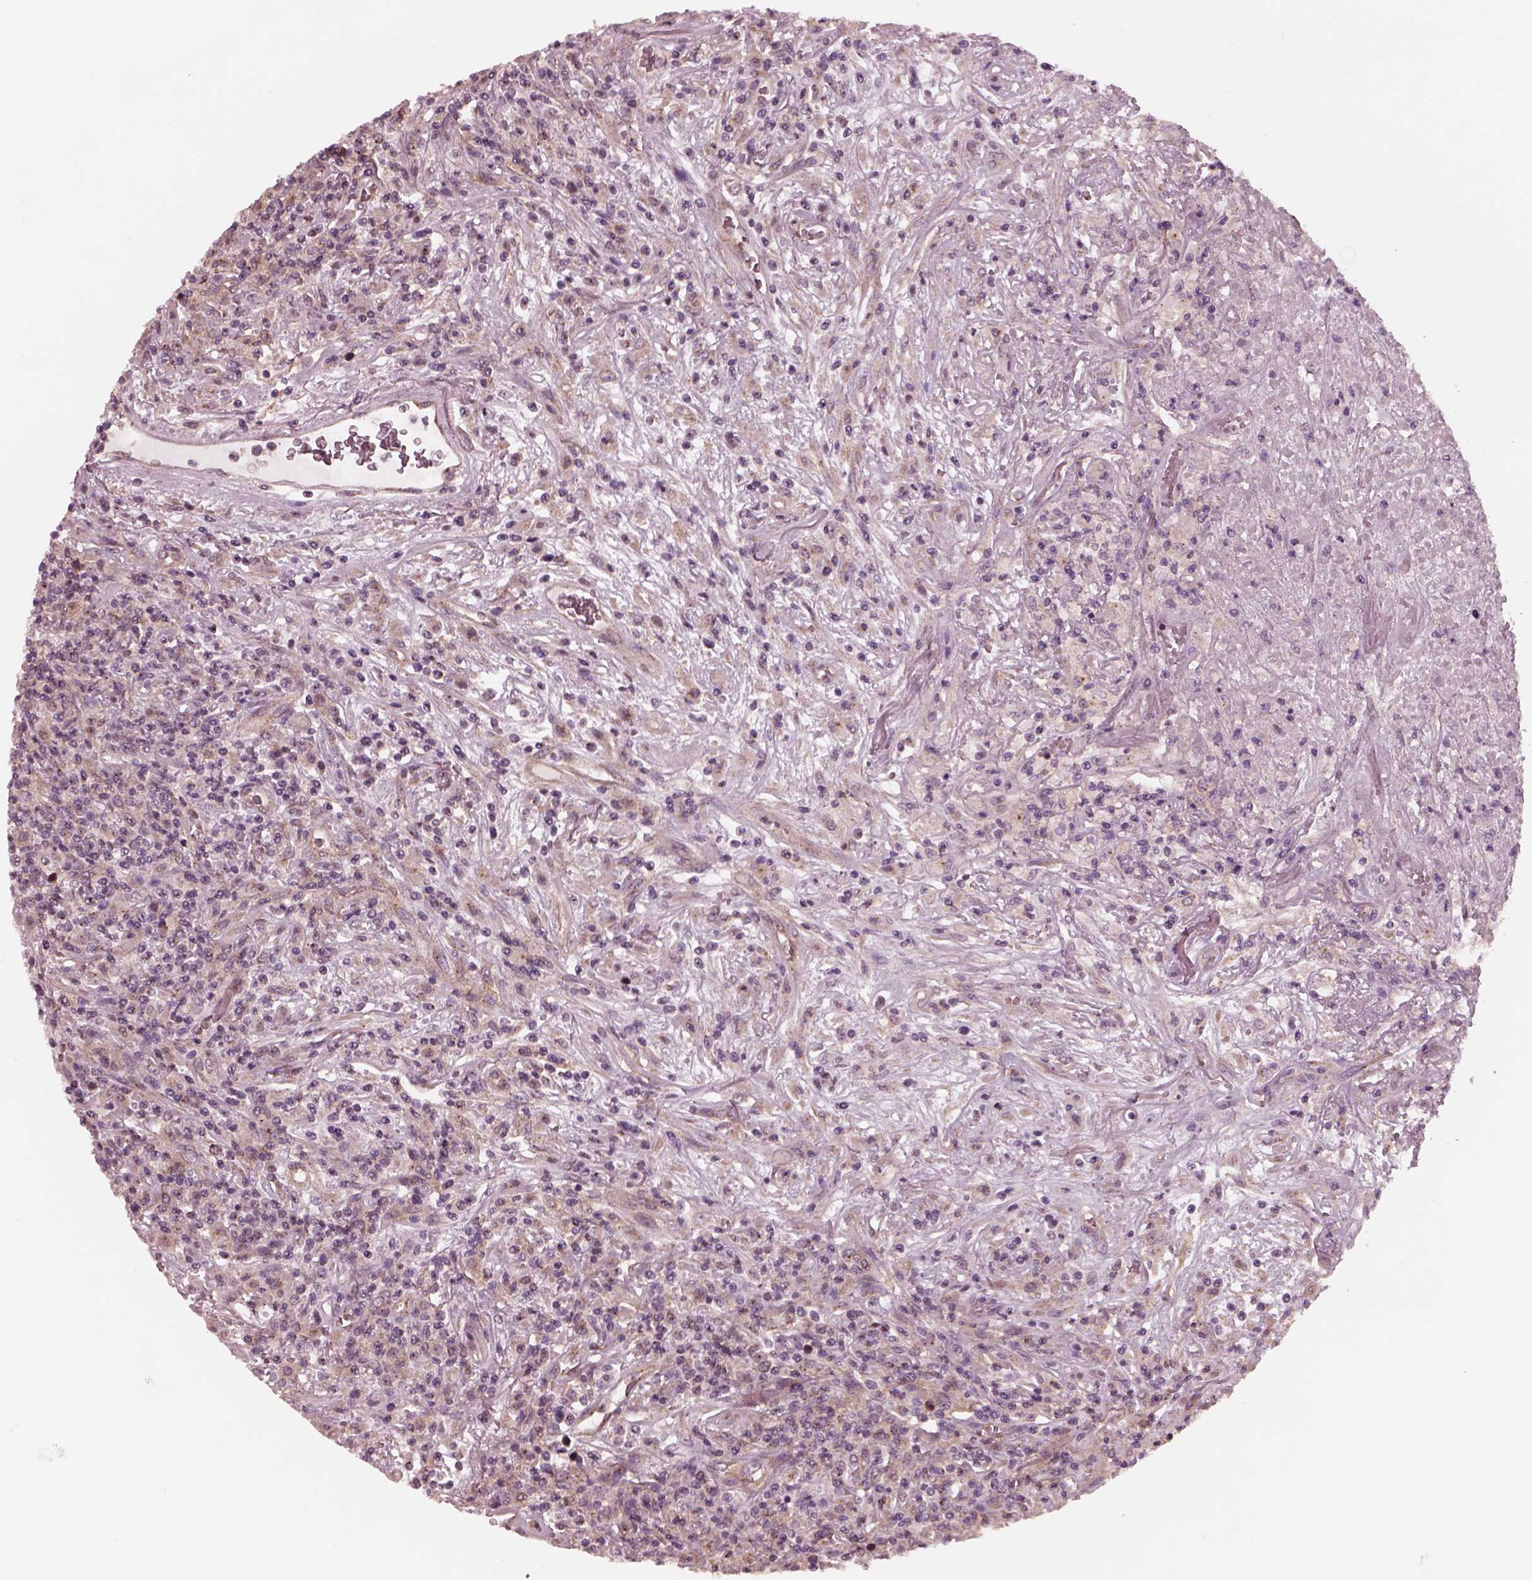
{"staining": {"intensity": "weak", "quantity": ">75%", "location": "cytoplasmic/membranous"}, "tissue": "lymphoma", "cell_type": "Tumor cells", "image_type": "cancer", "snomed": [{"axis": "morphology", "description": "Malignant lymphoma, non-Hodgkin's type, High grade"}, {"axis": "topography", "description": "Lung"}], "caption": "High-power microscopy captured an IHC image of lymphoma, revealing weak cytoplasmic/membranous expression in about >75% of tumor cells.", "gene": "TUBG1", "patient": {"sex": "male", "age": 79}}